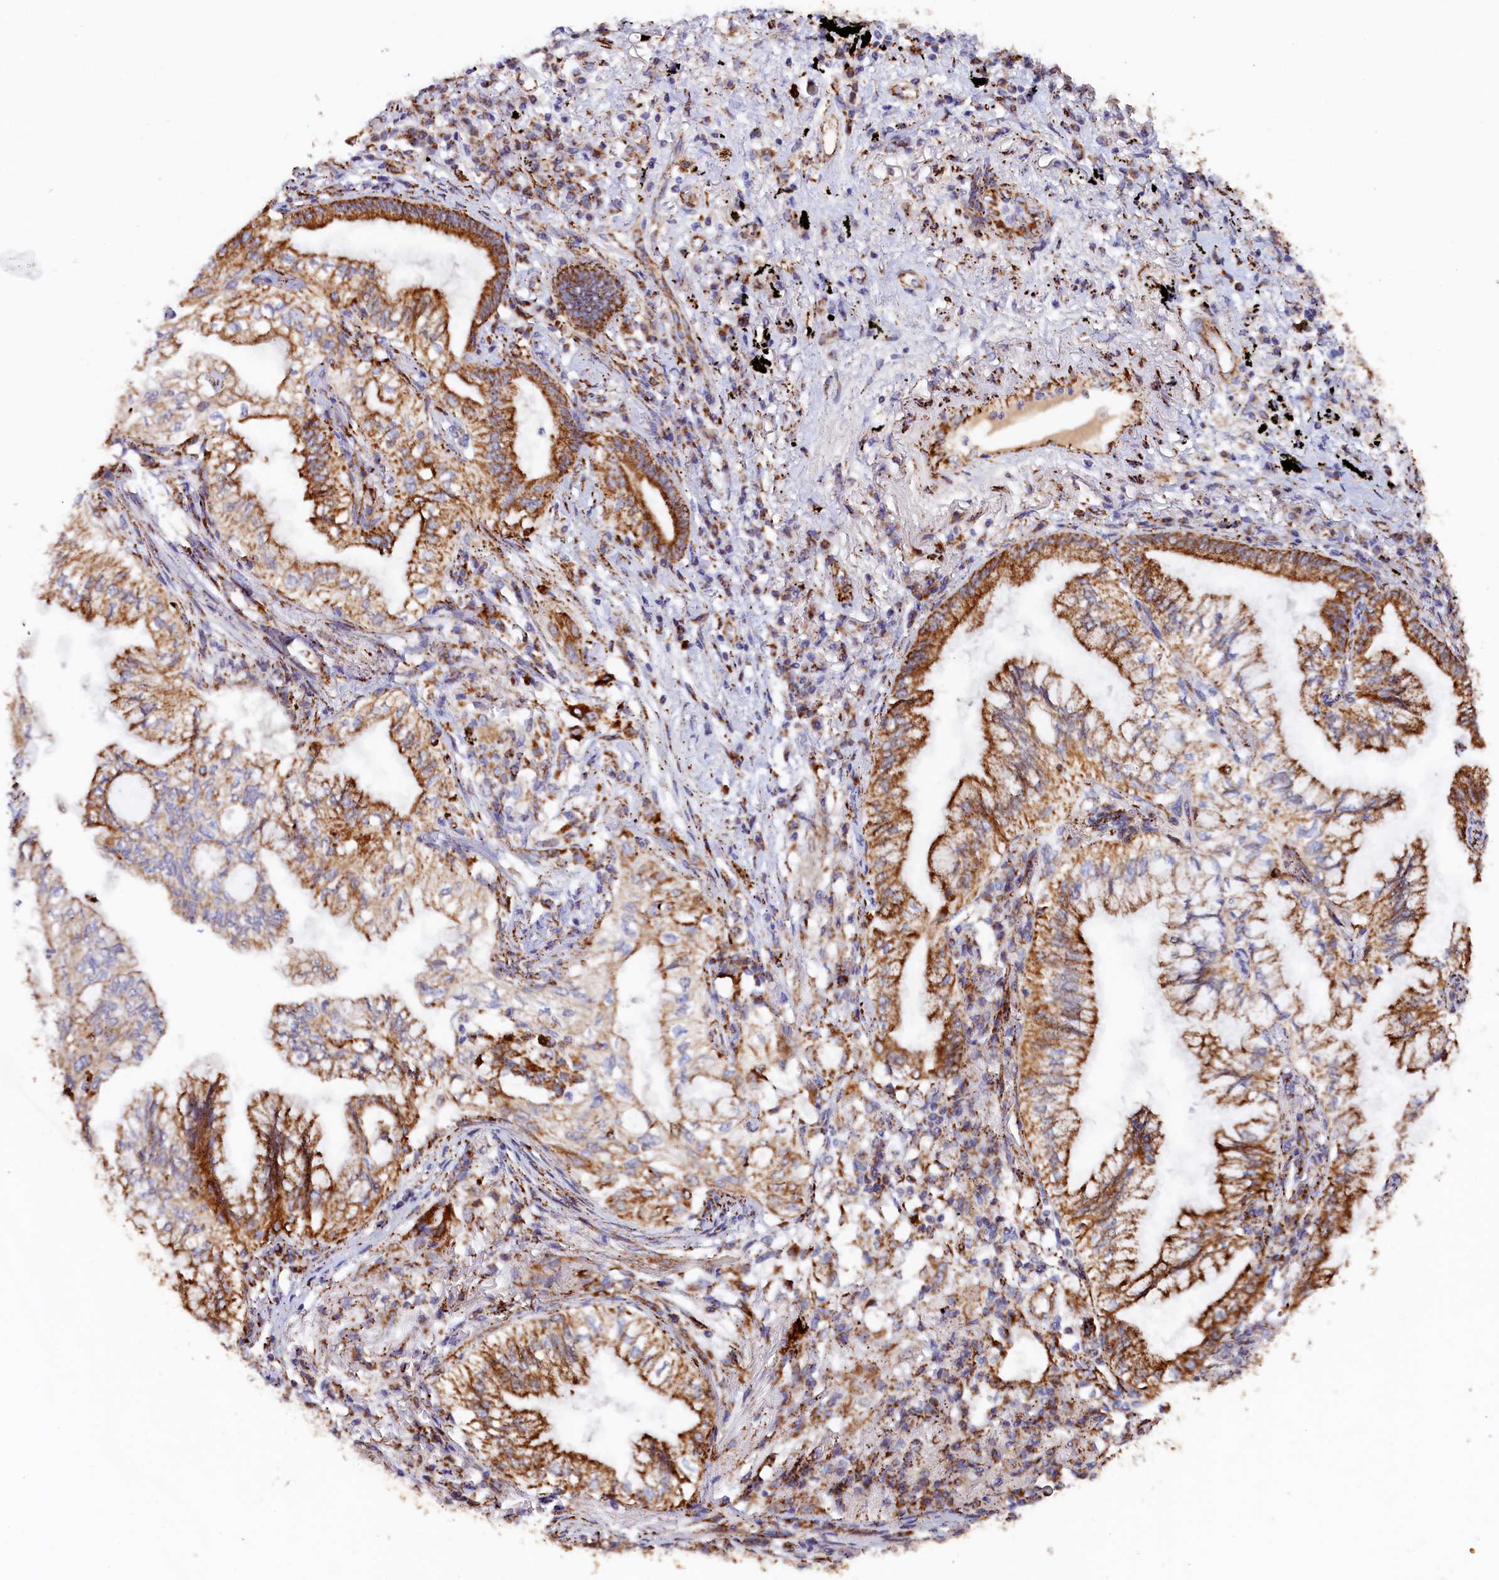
{"staining": {"intensity": "strong", "quantity": "25%-75%", "location": "cytoplasmic/membranous"}, "tissue": "lung cancer", "cell_type": "Tumor cells", "image_type": "cancer", "snomed": [{"axis": "morphology", "description": "Normal tissue, NOS"}, {"axis": "morphology", "description": "Adenocarcinoma, NOS"}, {"axis": "topography", "description": "Bronchus"}, {"axis": "topography", "description": "Lung"}], "caption": "Tumor cells reveal strong cytoplasmic/membranous staining in approximately 25%-75% of cells in adenocarcinoma (lung). The protein of interest is shown in brown color, while the nuclei are stained blue.", "gene": "AKTIP", "patient": {"sex": "female", "age": 70}}